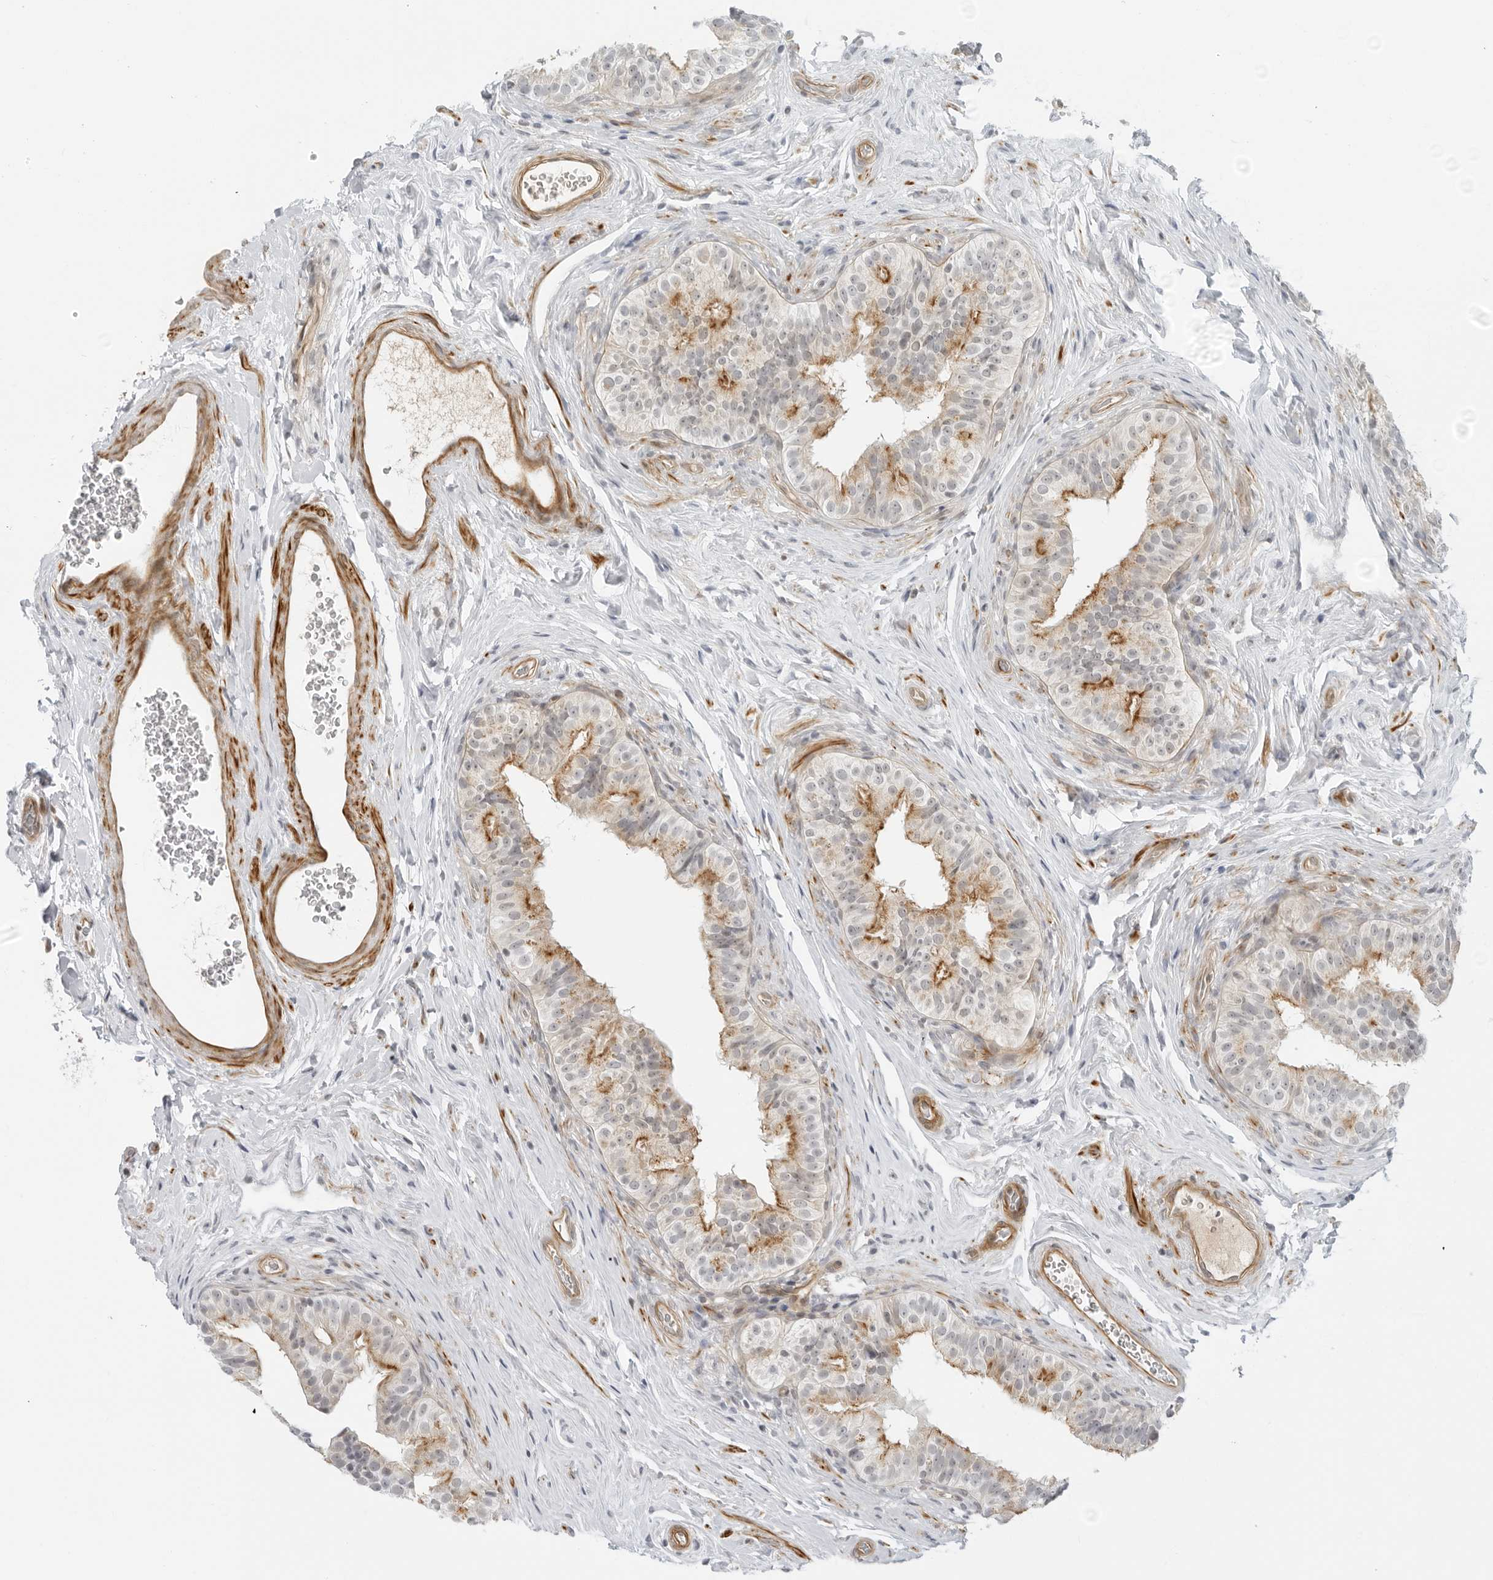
{"staining": {"intensity": "moderate", "quantity": "<25%", "location": "cytoplasmic/membranous"}, "tissue": "epididymis", "cell_type": "Glandular cells", "image_type": "normal", "snomed": [{"axis": "morphology", "description": "Normal tissue, NOS"}, {"axis": "topography", "description": "Epididymis"}], "caption": "This image reveals normal epididymis stained with immunohistochemistry (IHC) to label a protein in brown. The cytoplasmic/membranous of glandular cells show moderate positivity for the protein. Nuclei are counter-stained blue.", "gene": "SUGCT", "patient": {"sex": "male", "age": 49}}